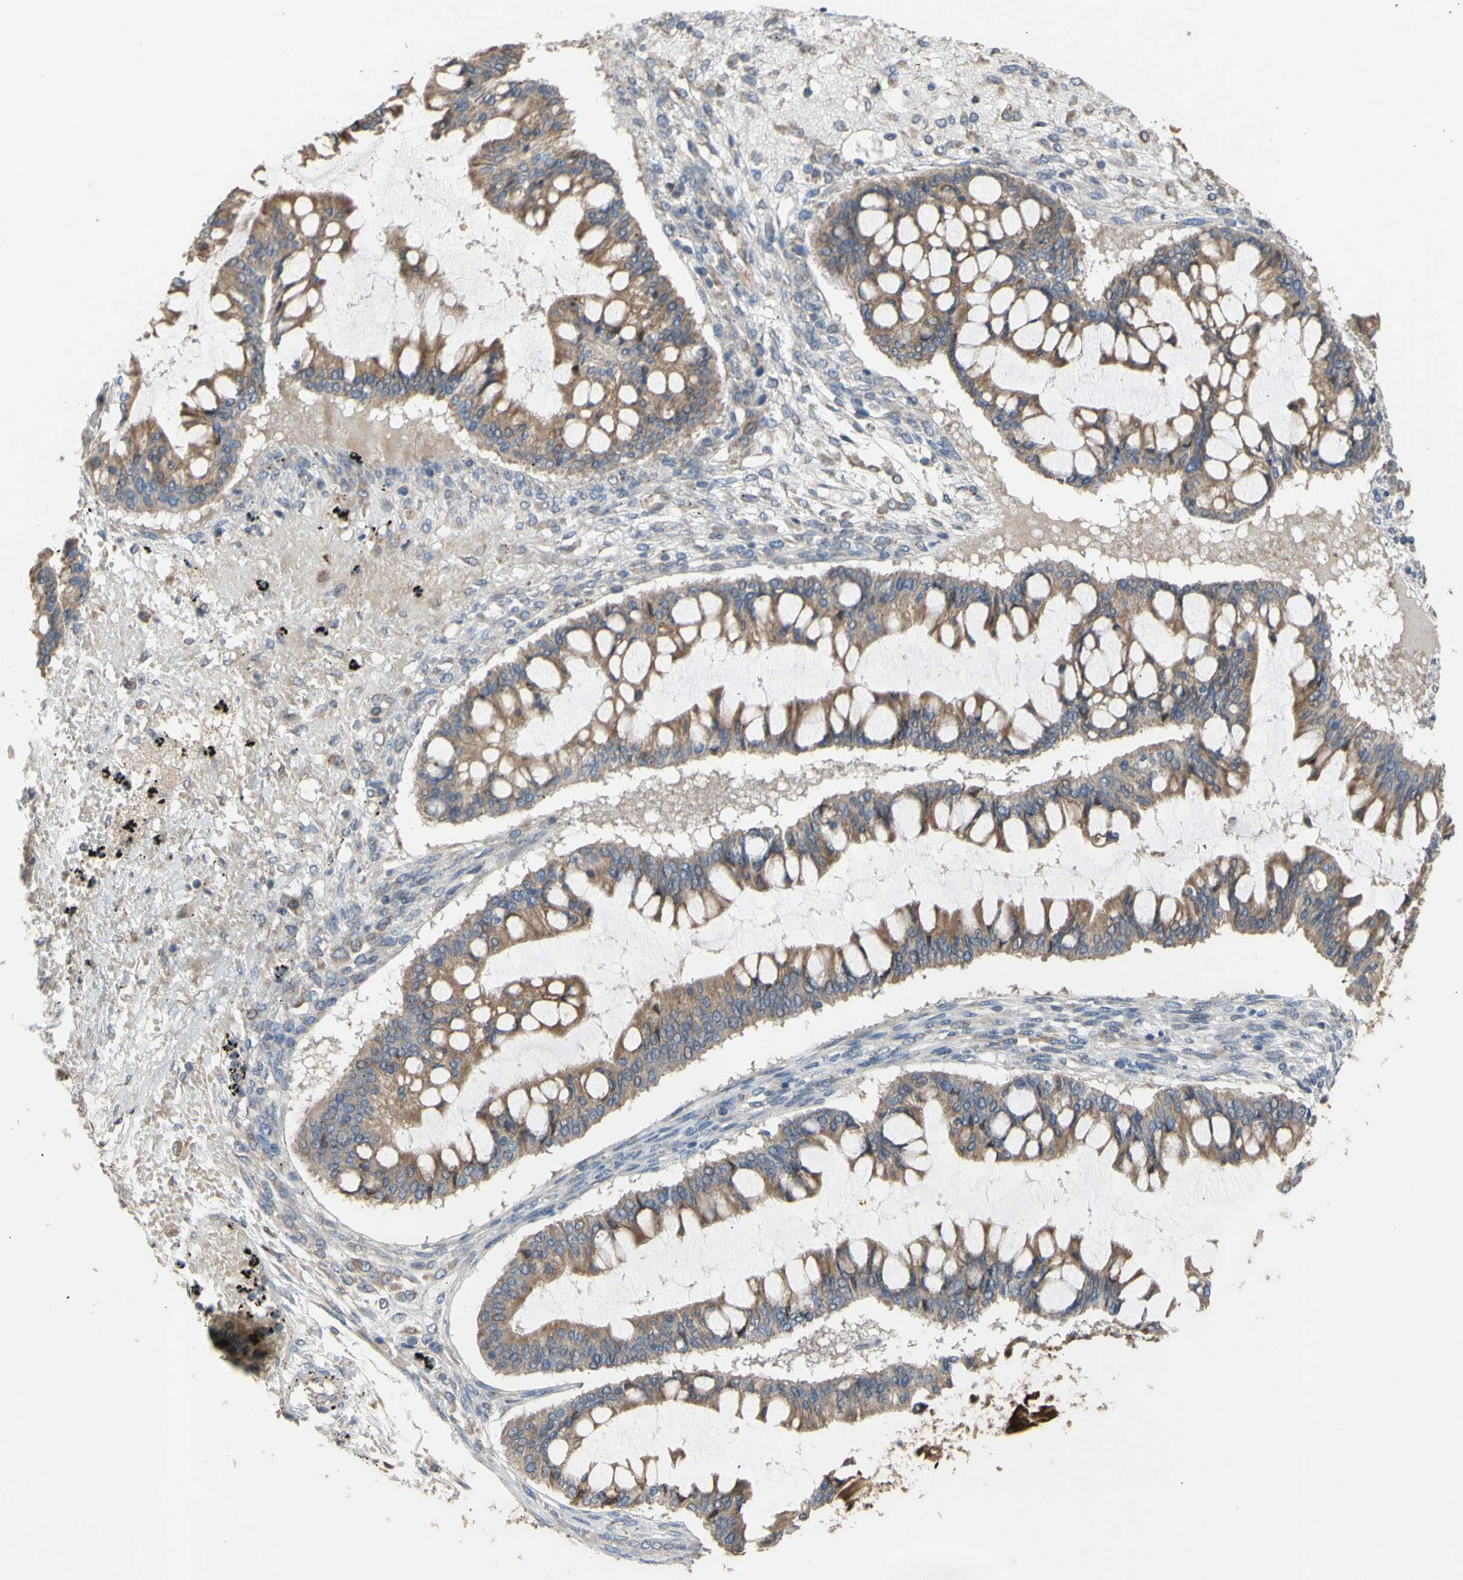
{"staining": {"intensity": "moderate", "quantity": ">75%", "location": "cytoplasmic/membranous"}, "tissue": "ovarian cancer", "cell_type": "Tumor cells", "image_type": "cancer", "snomed": [{"axis": "morphology", "description": "Cystadenocarcinoma, mucinous, NOS"}, {"axis": "topography", "description": "Ovary"}], "caption": "Mucinous cystadenocarcinoma (ovarian) stained with a protein marker reveals moderate staining in tumor cells.", "gene": "NECTIN3", "patient": {"sex": "female", "age": 73}}